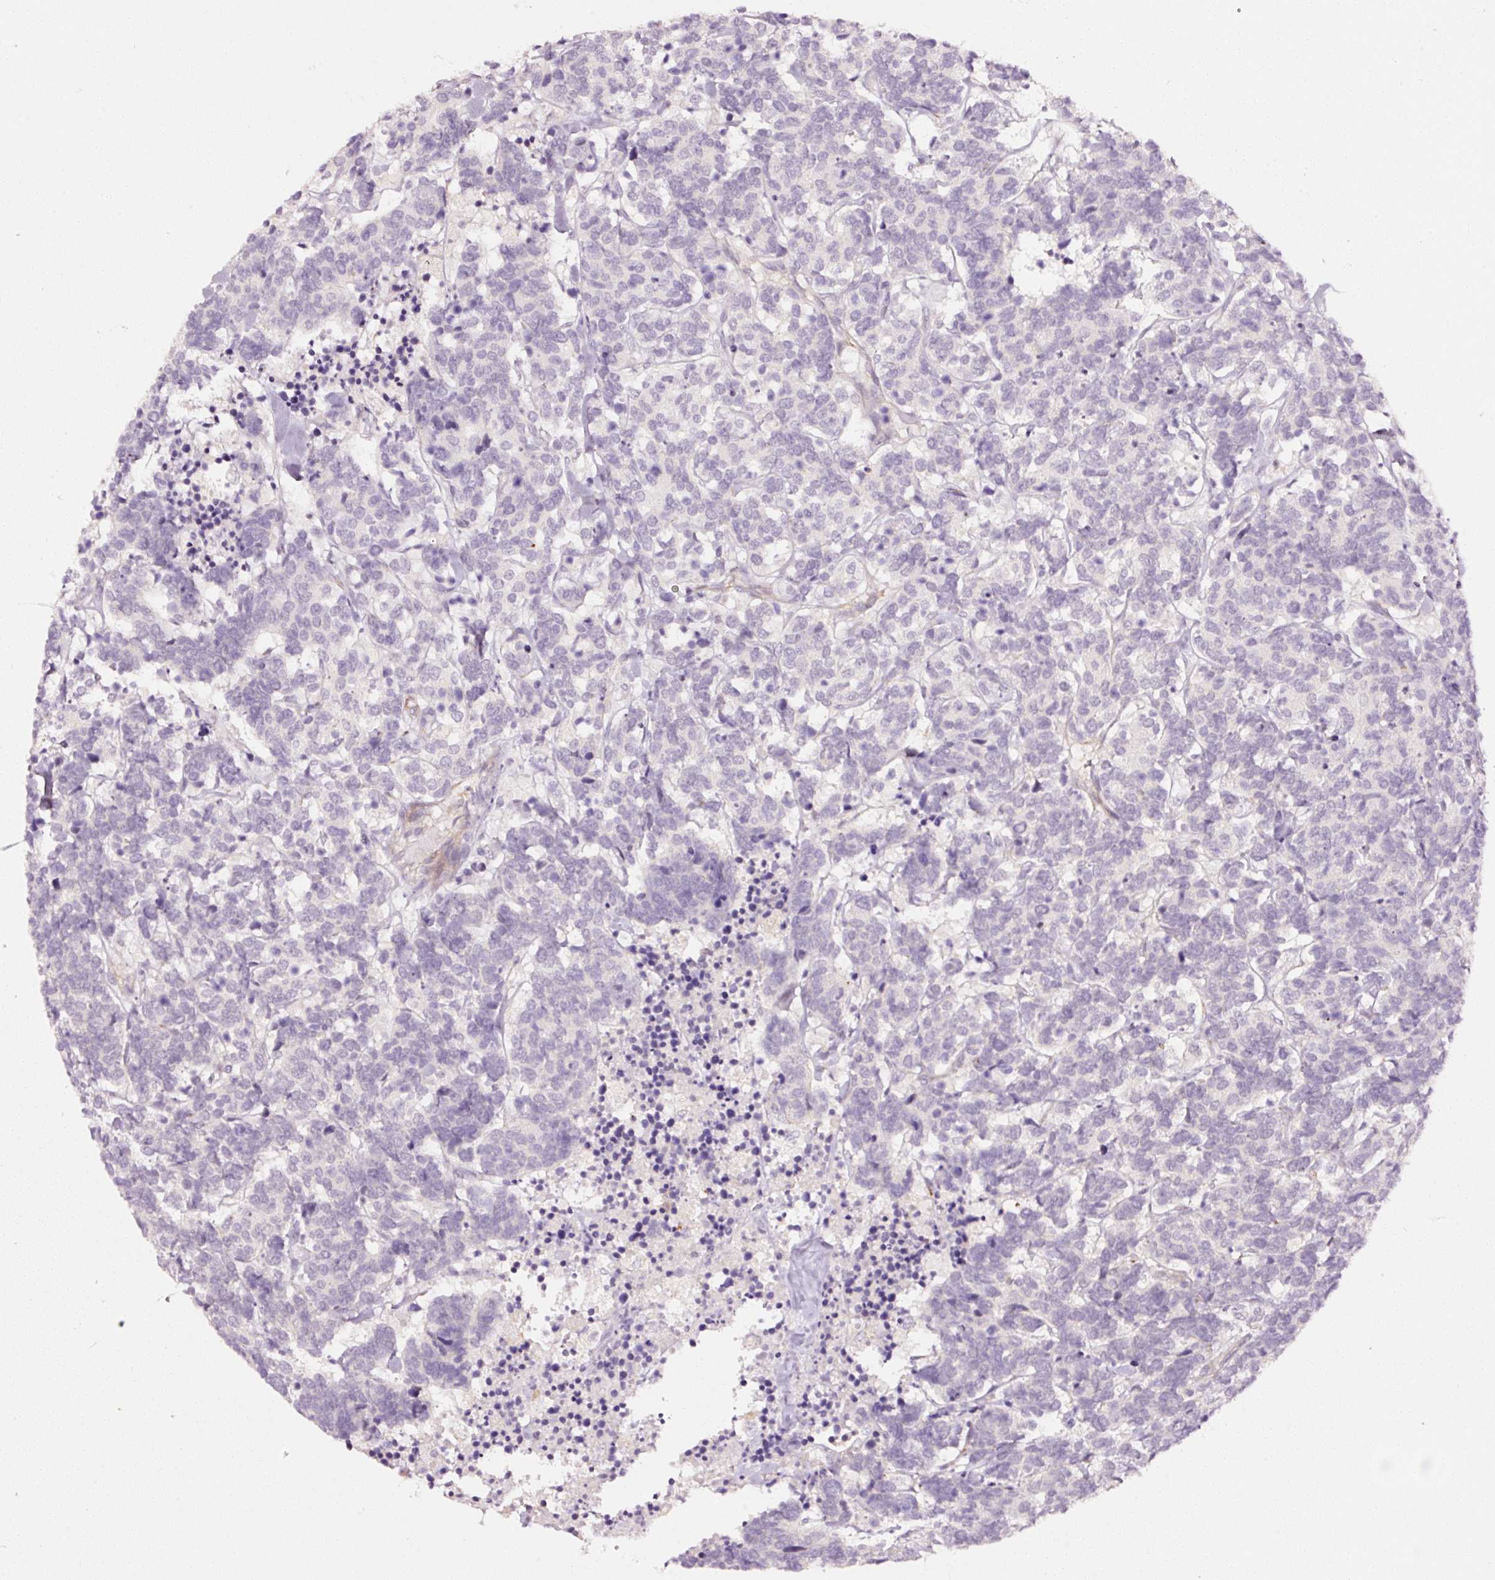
{"staining": {"intensity": "negative", "quantity": "none", "location": "none"}, "tissue": "carcinoid", "cell_type": "Tumor cells", "image_type": "cancer", "snomed": [{"axis": "morphology", "description": "Carcinoma, NOS"}, {"axis": "morphology", "description": "Carcinoid, malignant, NOS"}, {"axis": "topography", "description": "Urinary bladder"}], "caption": "Image shows no significant protein expression in tumor cells of carcinoid. (DAB (3,3'-diaminobenzidine) immunohistochemistry (IHC) visualized using brightfield microscopy, high magnification).", "gene": "ABCB4", "patient": {"sex": "male", "age": 57}}